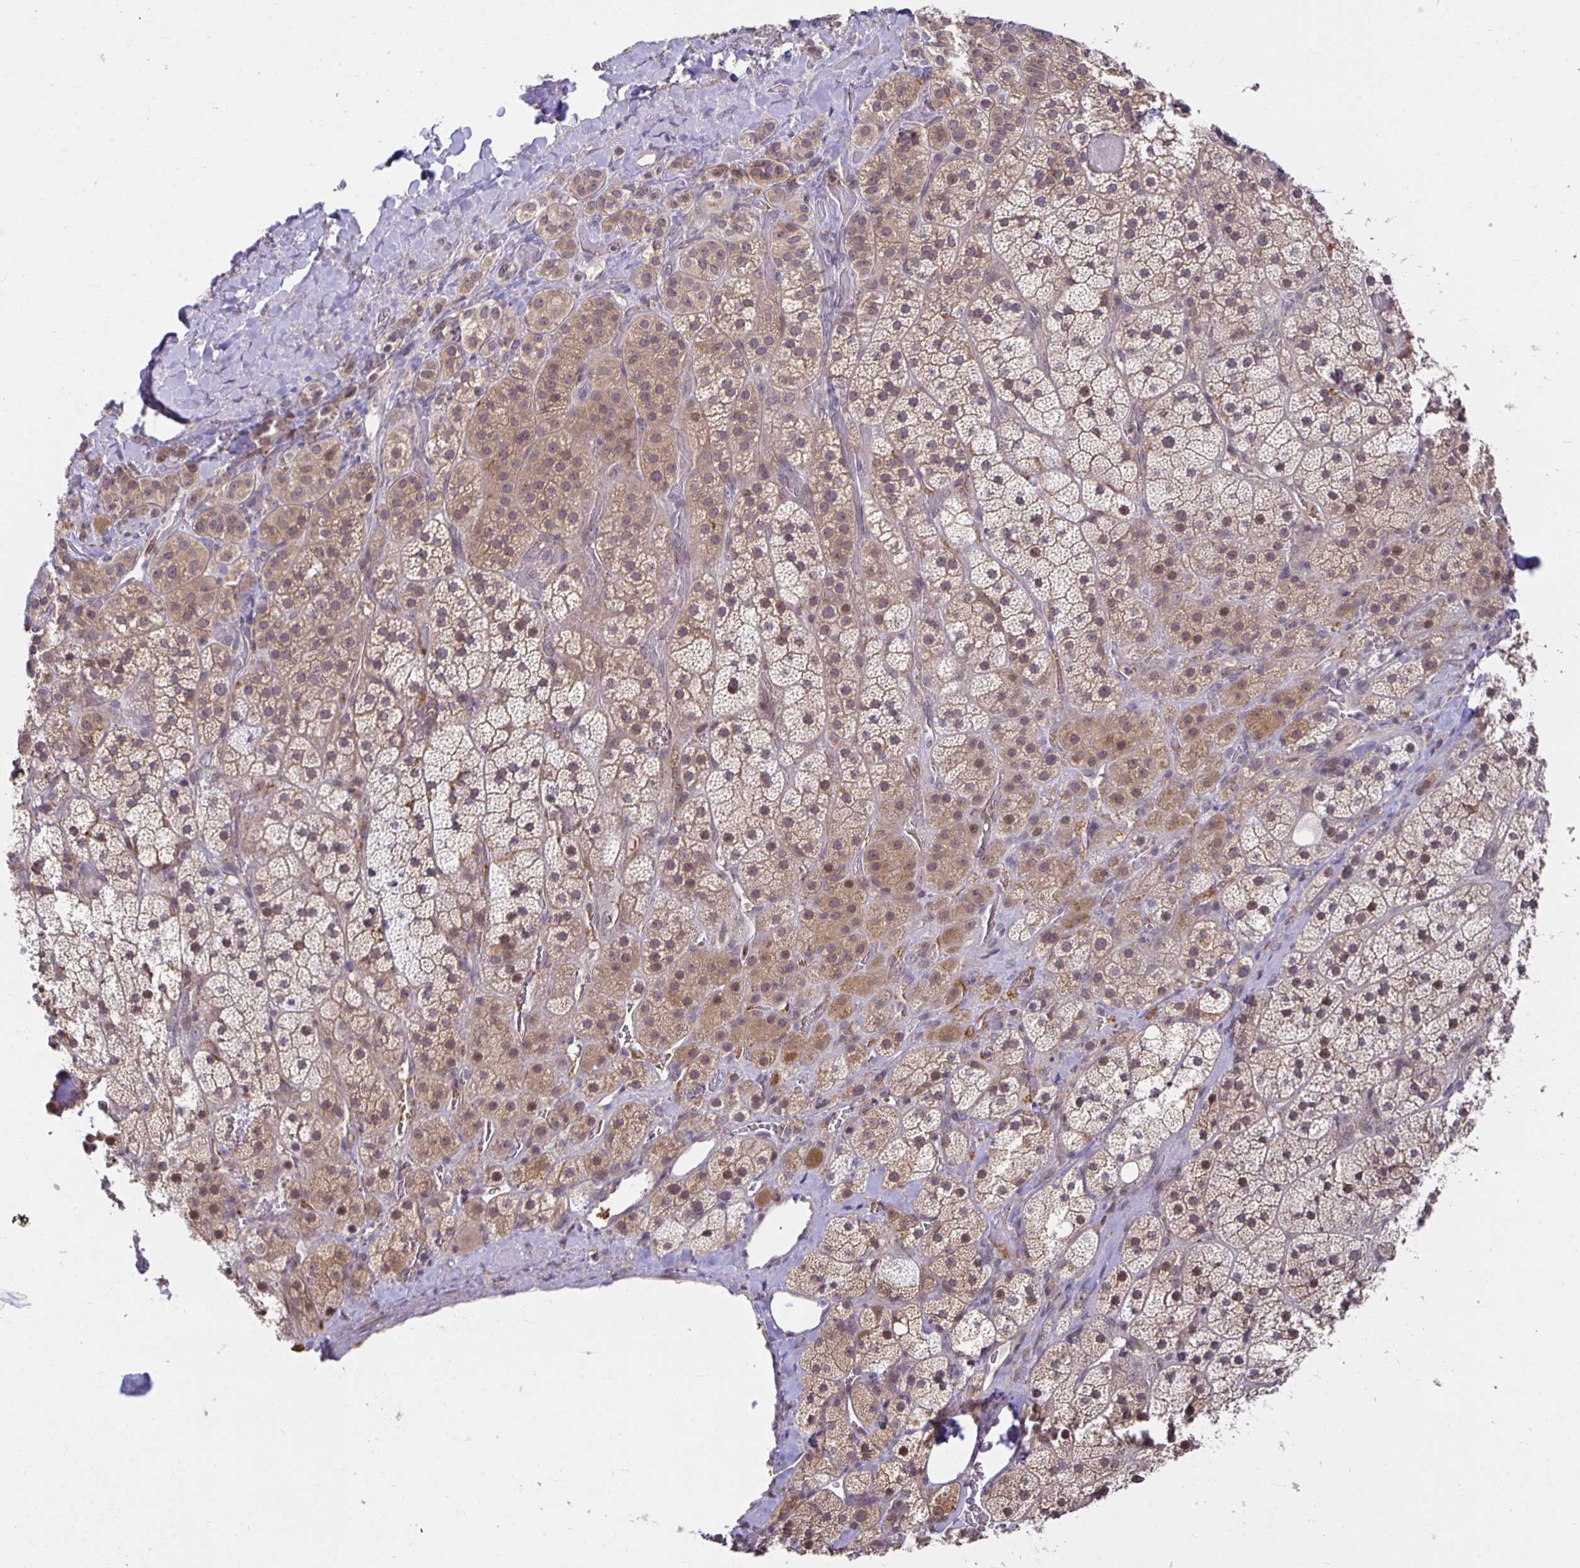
{"staining": {"intensity": "moderate", "quantity": "25%-75%", "location": "cytoplasmic/membranous"}, "tissue": "adrenal gland", "cell_type": "Glandular cells", "image_type": "normal", "snomed": [{"axis": "morphology", "description": "Normal tissue, NOS"}, {"axis": "topography", "description": "Adrenal gland"}], "caption": "High-magnification brightfield microscopy of benign adrenal gland stained with DAB (brown) and counterstained with hematoxylin (blue). glandular cells exhibit moderate cytoplasmic/membranous positivity is seen in about25%-75% of cells.", "gene": "MIEN1", "patient": {"sex": "male", "age": 57}}